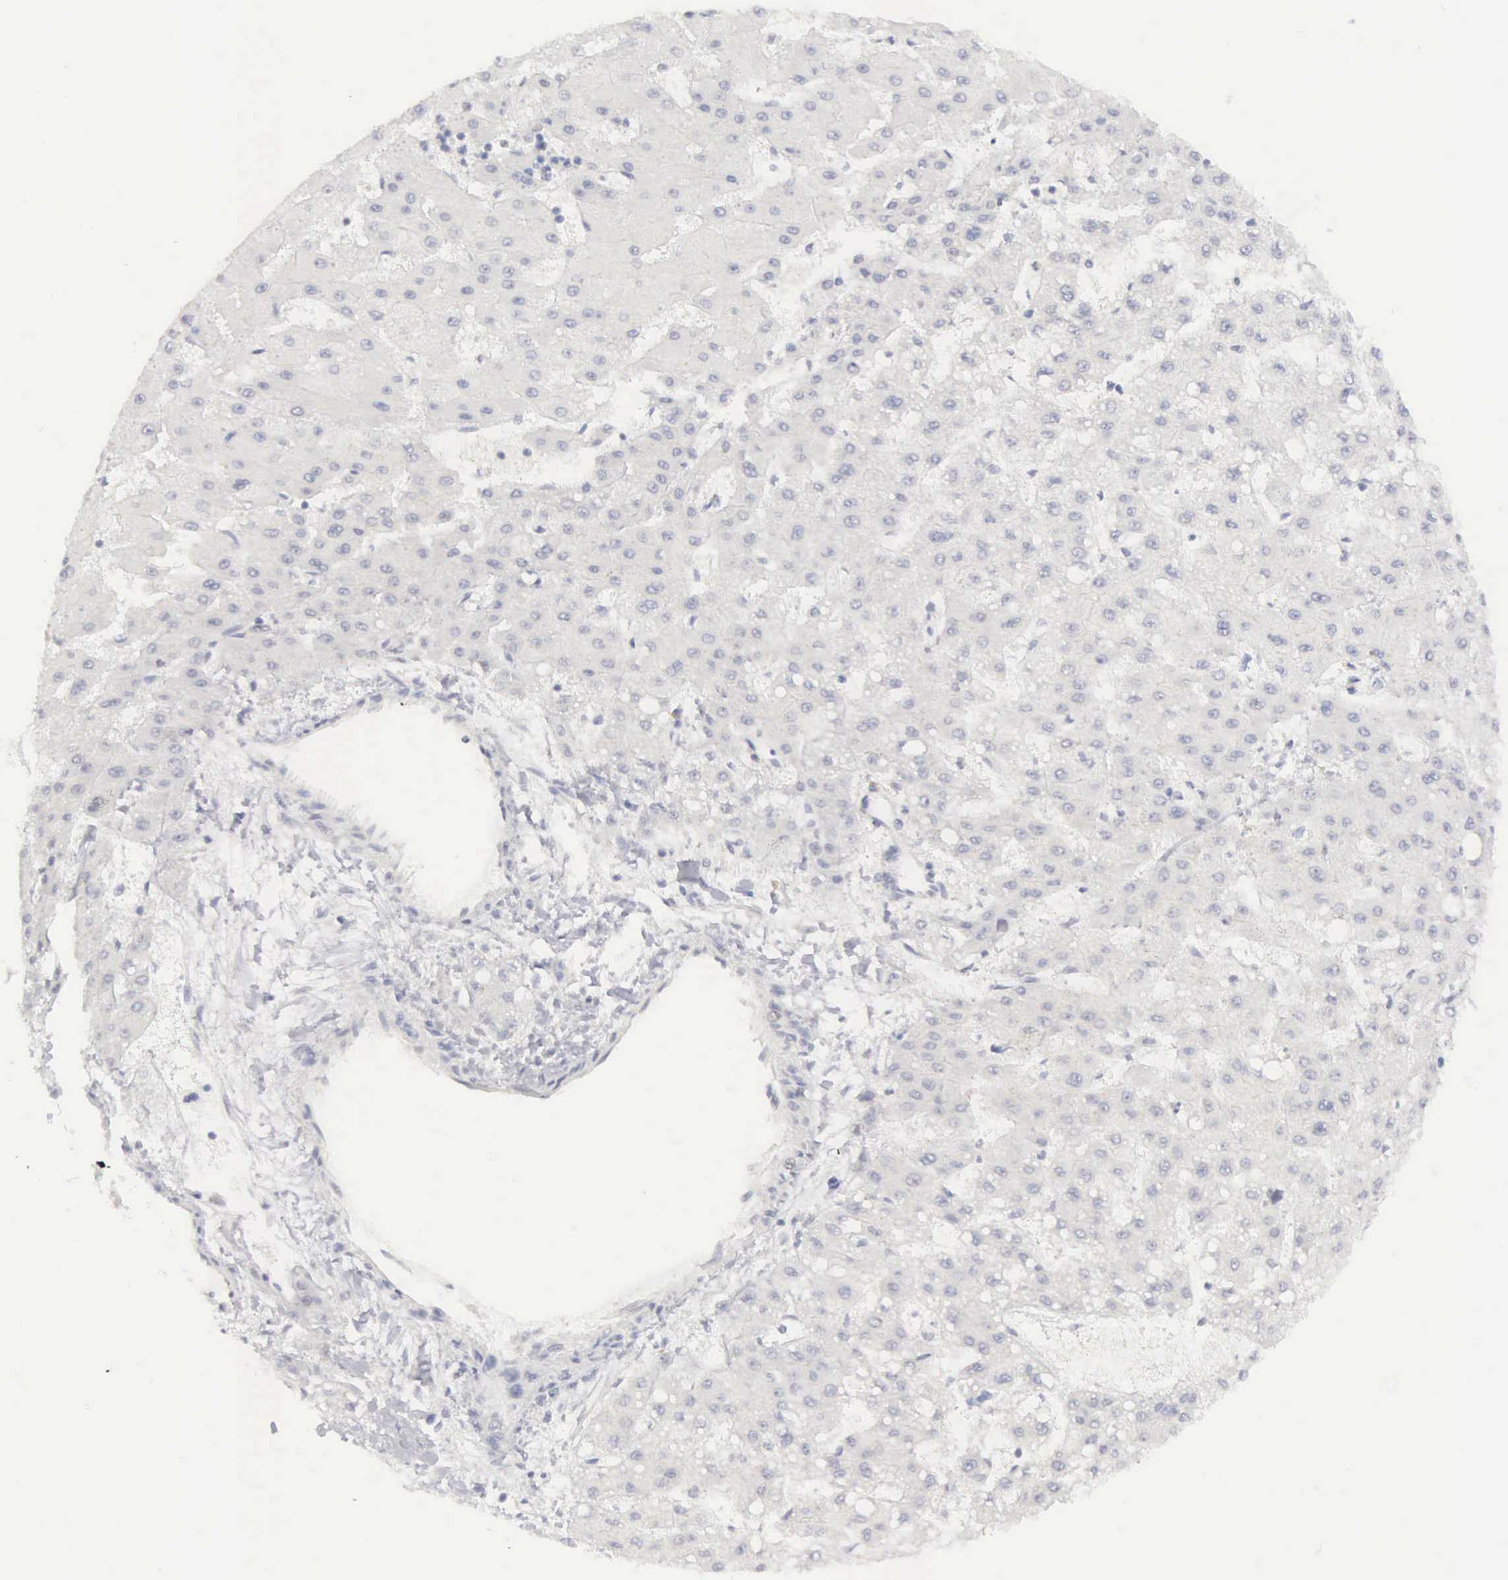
{"staining": {"intensity": "negative", "quantity": "none", "location": "none"}, "tissue": "liver cancer", "cell_type": "Tumor cells", "image_type": "cancer", "snomed": [{"axis": "morphology", "description": "Carcinoma, Hepatocellular, NOS"}, {"axis": "topography", "description": "Liver"}], "caption": "IHC of human liver cancer (hepatocellular carcinoma) demonstrates no positivity in tumor cells.", "gene": "MNAT1", "patient": {"sex": "female", "age": 52}}